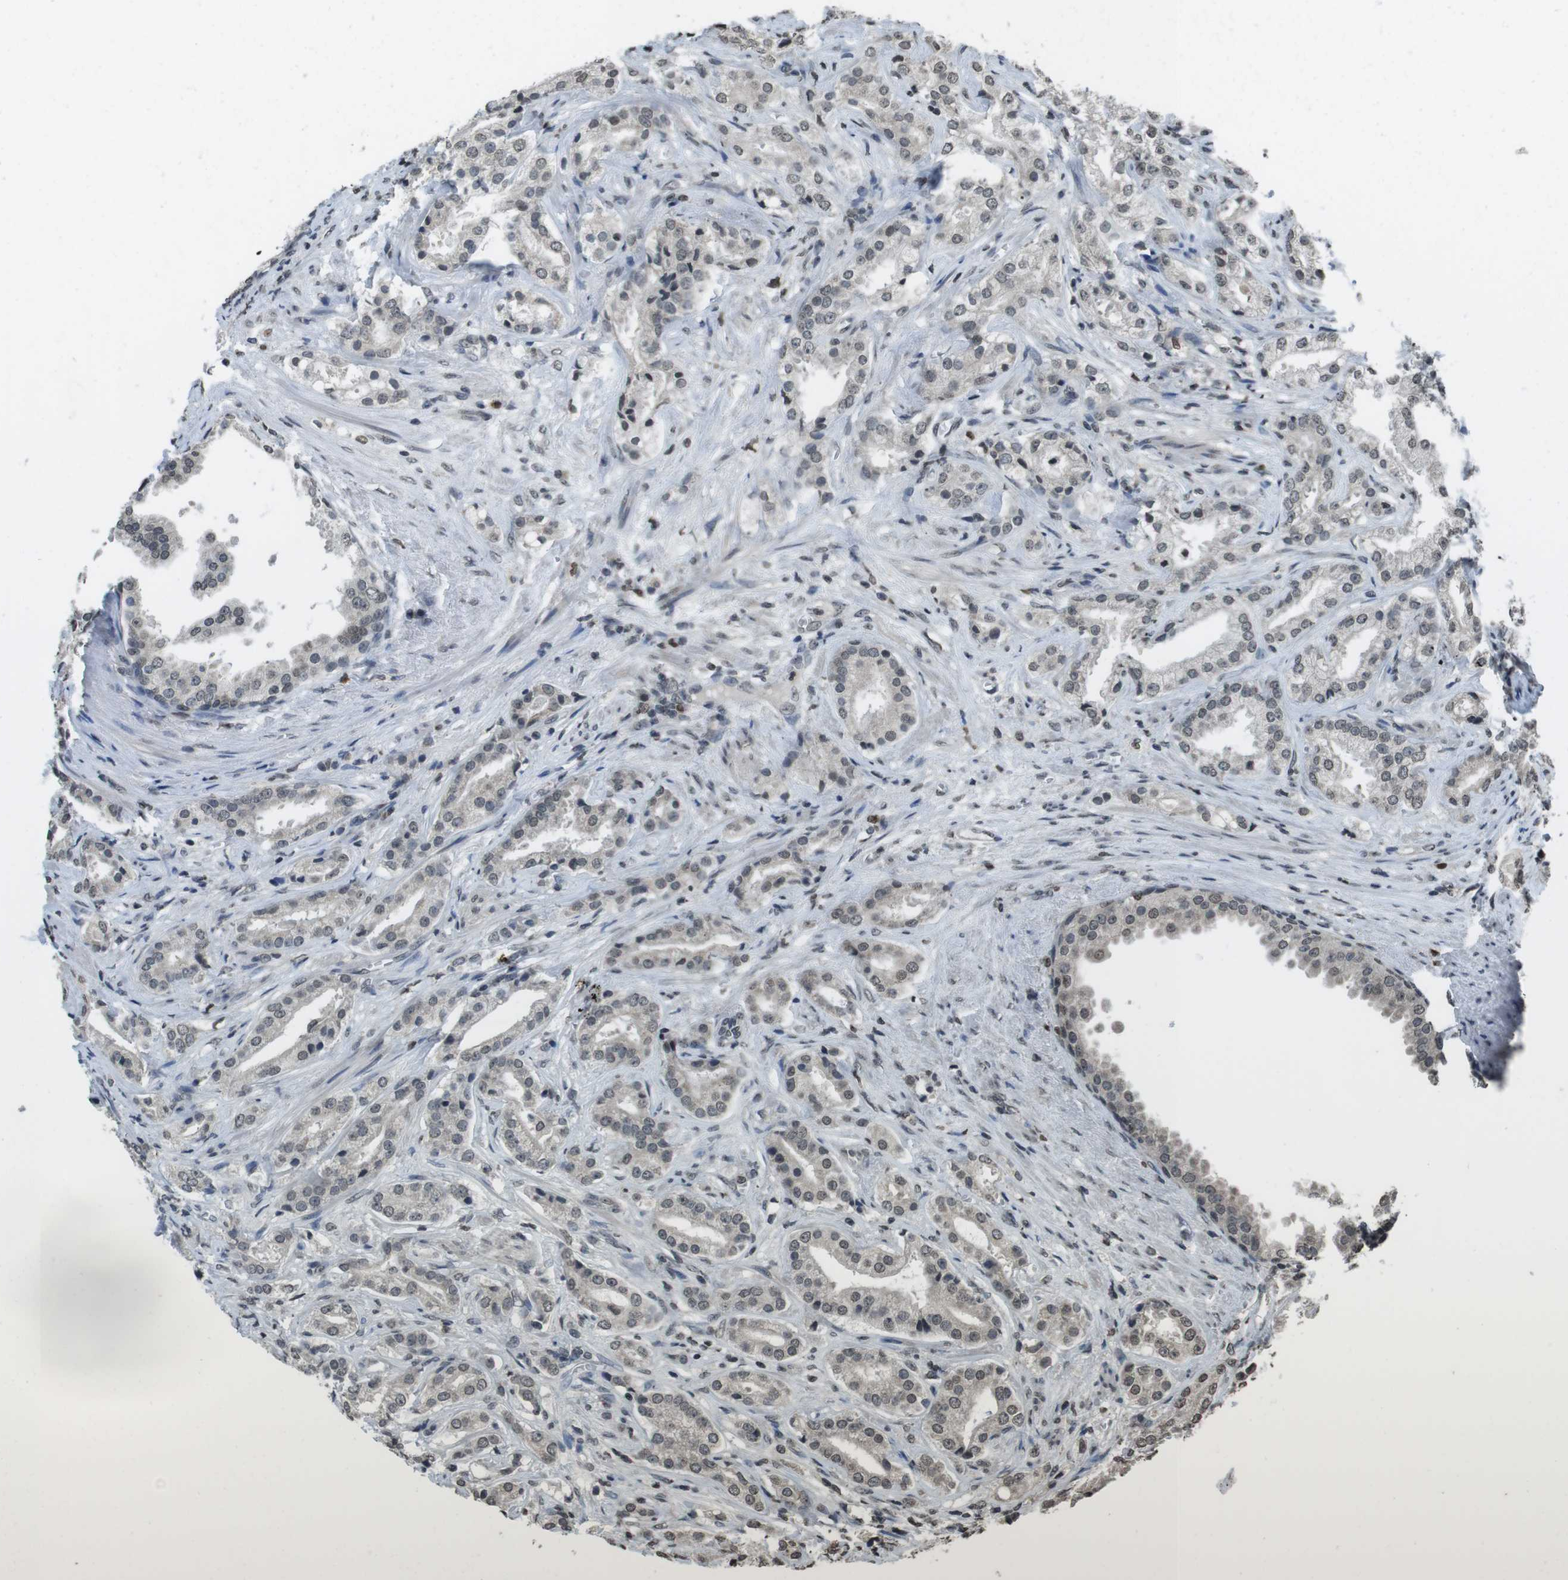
{"staining": {"intensity": "weak", "quantity": "25%-75%", "location": "nuclear"}, "tissue": "prostate cancer", "cell_type": "Tumor cells", "image_type": "cancer", "snomed": [{"axis": "morphology", "description": "Adenocarcinoma, High grade"}, {"axis": "topography", "description": "Prostate"}], "caption": "Immunohistochemistry (IHC) (DAB) staining of prostate high-grade adenocarcinoma displays weak nuclear protein staining in approximately 25%-75% of tumor cells. (IHC, brightfield microscopy, high magnification).", "gene": "MAF", "patient": {"sex": "male", "age": 64}}